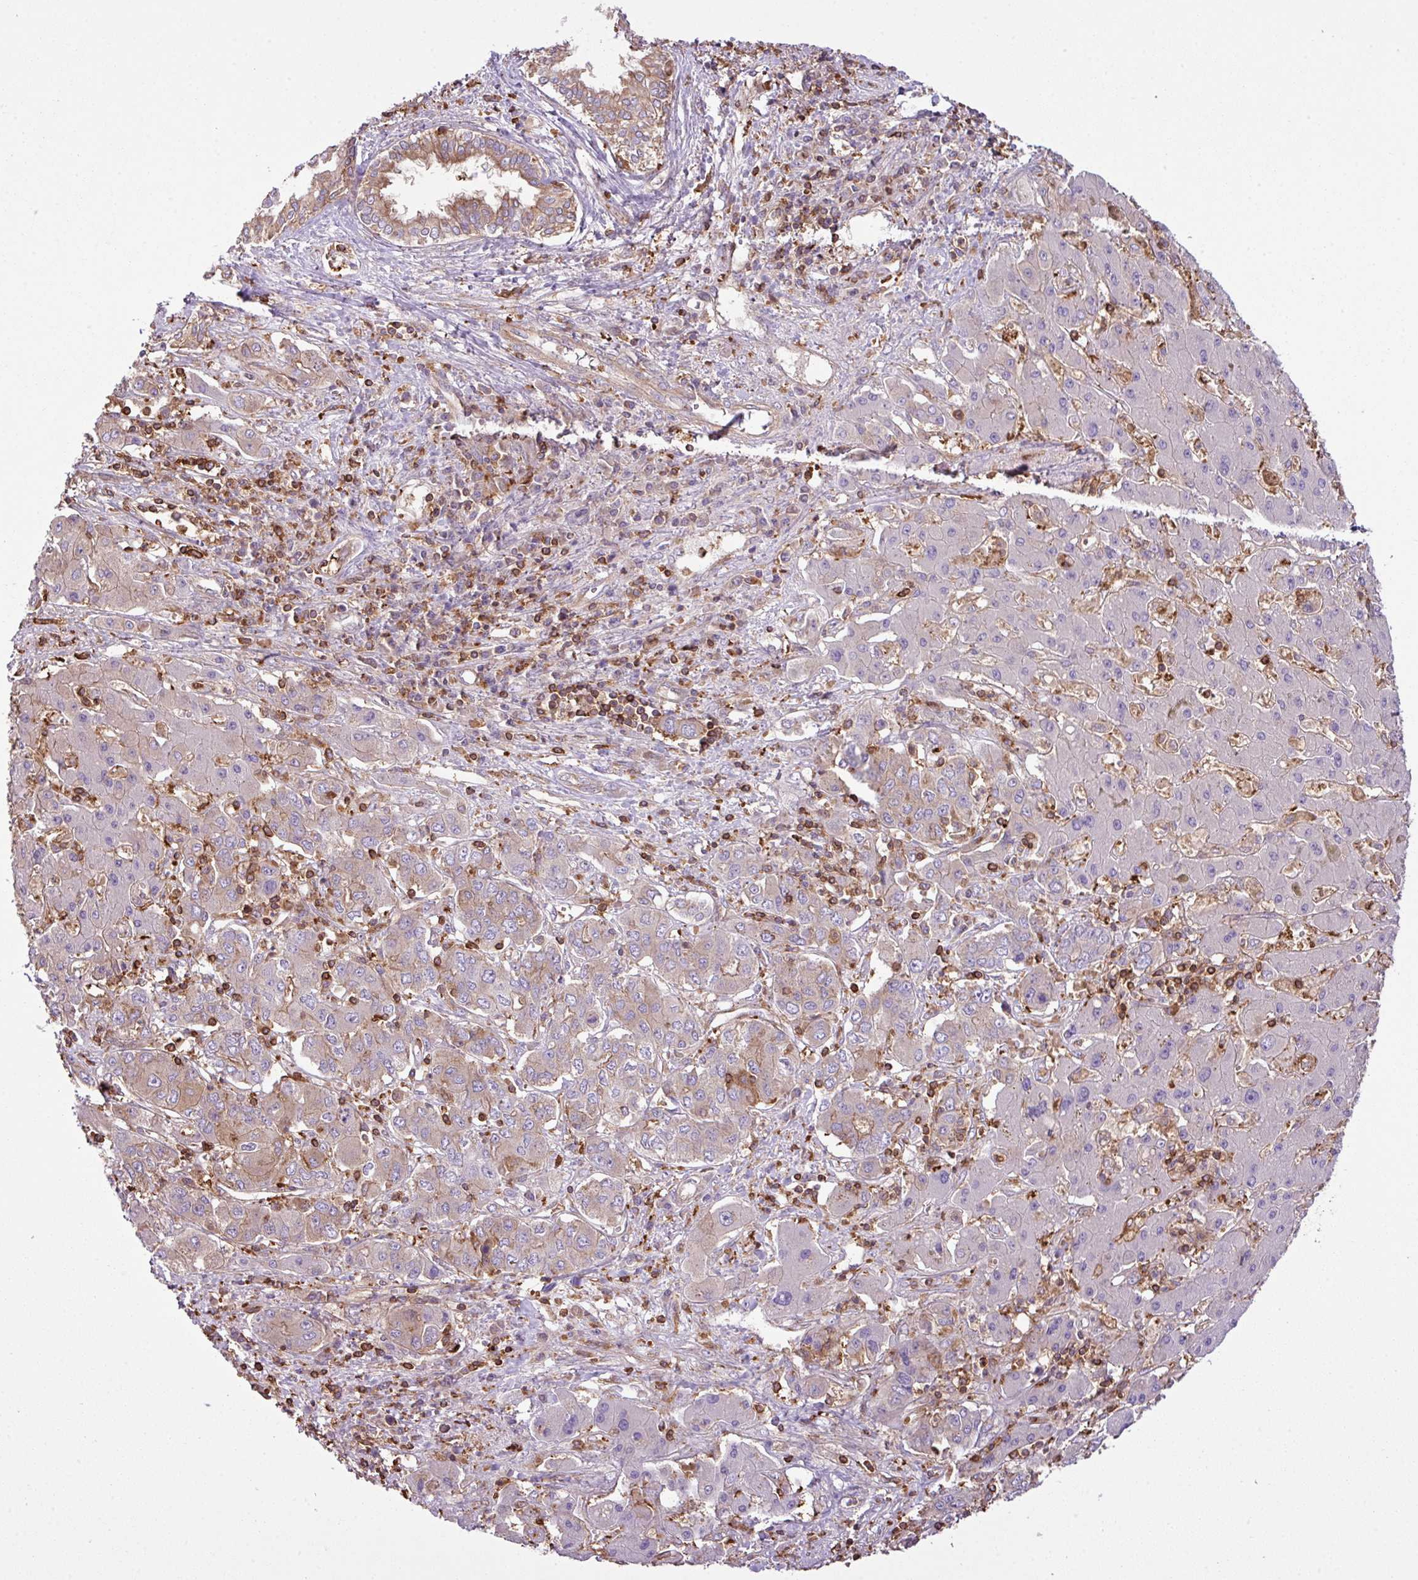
{"staining": {"intensity": "moderate", "quantity": "<25%", "location": "cytoplasmic/membranous"}, "tissue": "liver cancer", "cell_type": "Tumor cells", "image_type": "cancer", "snomed": [{"axis": "morphology", "description": "Cholangiocarcinoma"}, {"axis": "topography", "description": "Liver"}], "caption": "Immunohistochemical staining of cholangiocarcinoma (liver) reveals low levels of moderate cytoplasmic/membranous expression in approximately <25% of tumor cells.", "gene": "PGAP6", "patient": {"sex": "male", "age": 67}}